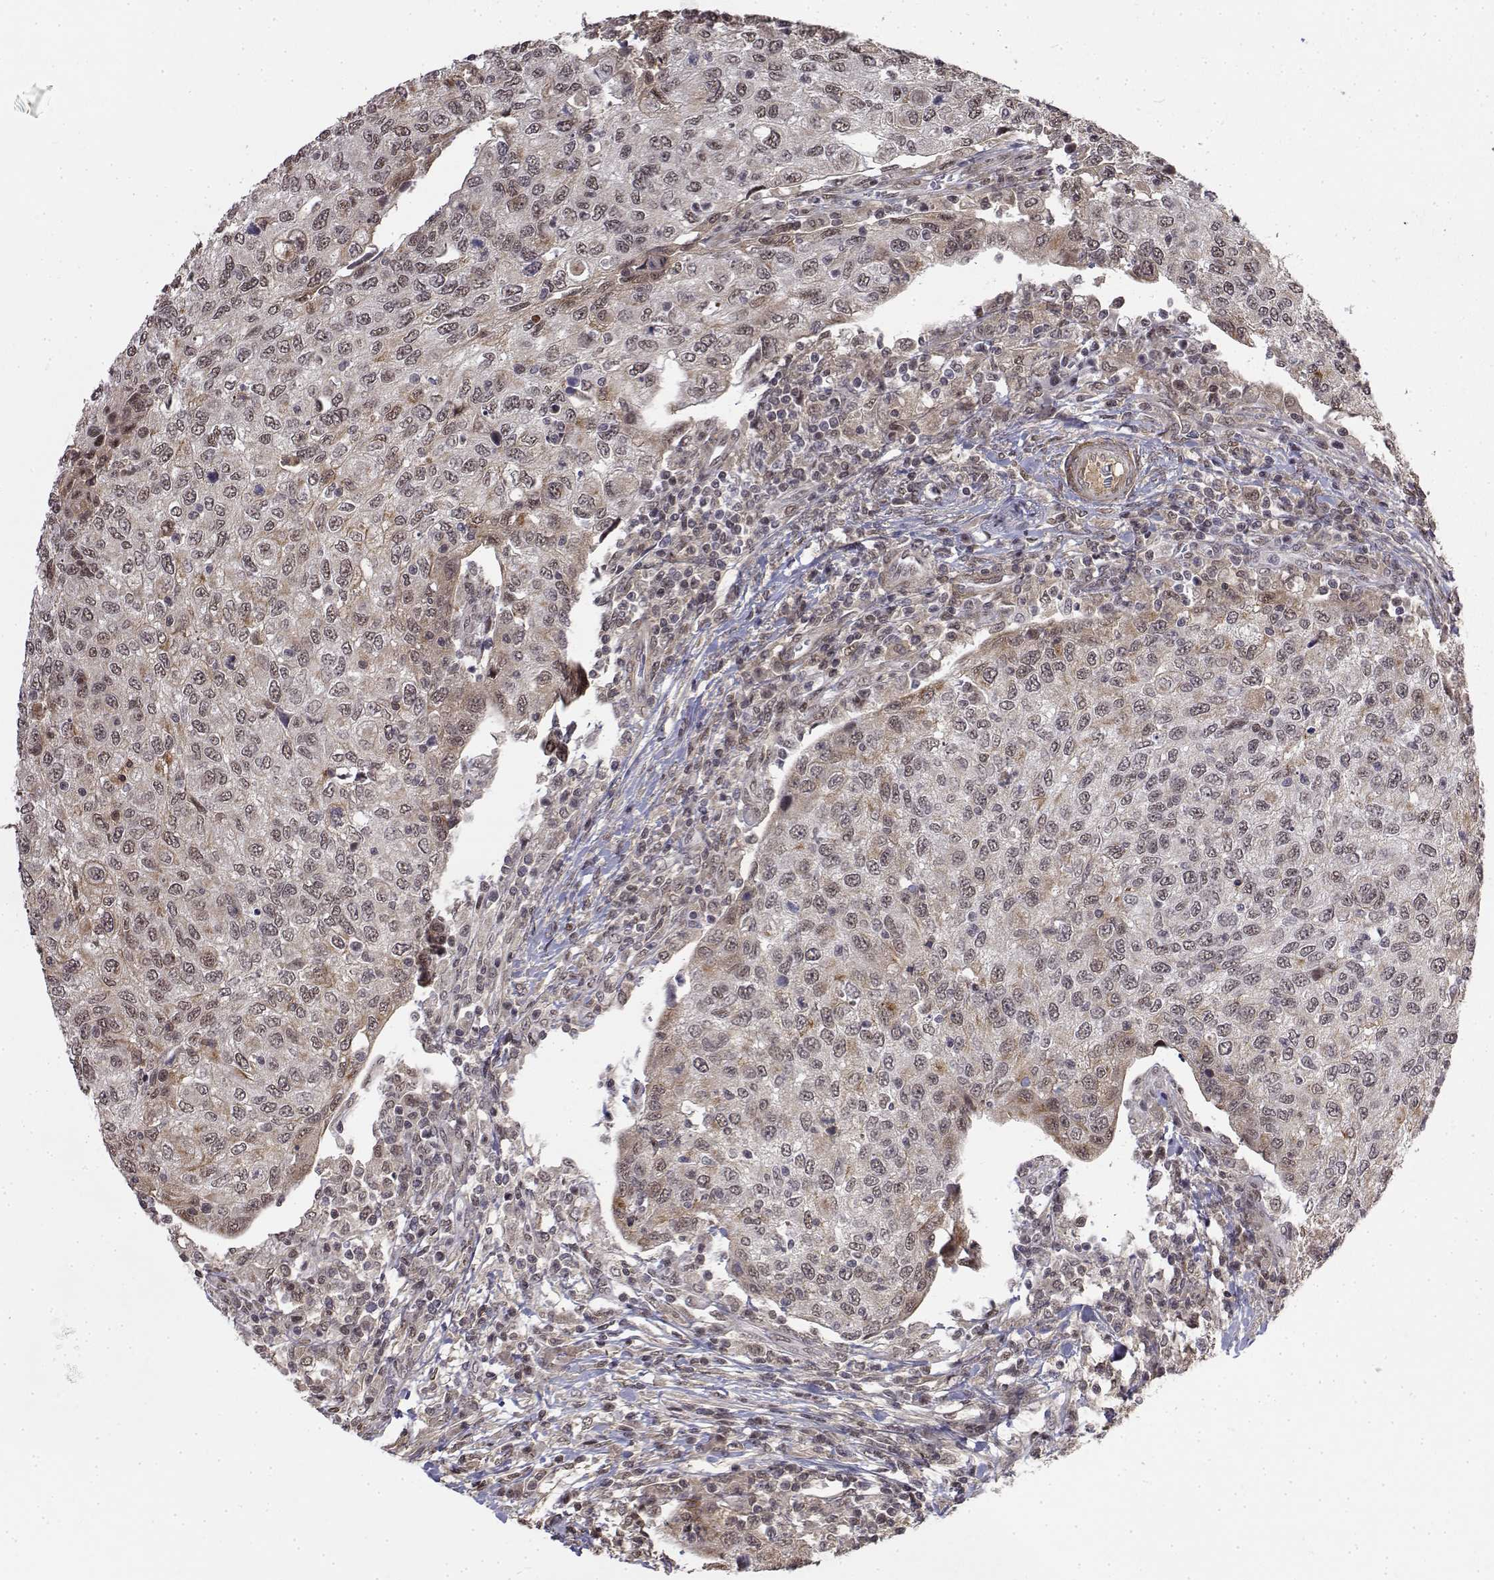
{"staining": {"intensity": "weak", "quantity": "<25%", "location": "nuclear"}, "tissue": "urothelial cancer", "cell_type": "Tumor cells", "image_type": "cancer", "snomed": [{"axis": "morphology", "description": "Urothelial carcinoma, High grade"}, {"axis": "topography", "description": "Urinary bladder"}], "caption": "A histopathology image of urothelial cancer stained for a protein displays no brown staining in tumor cells. (DAB (3,3'-diaminobenzidine) immunohistochemistry with hematoxylin counter stain).", "gene": "ITGA7", "patient": {"sex": "female", "age": 78}}